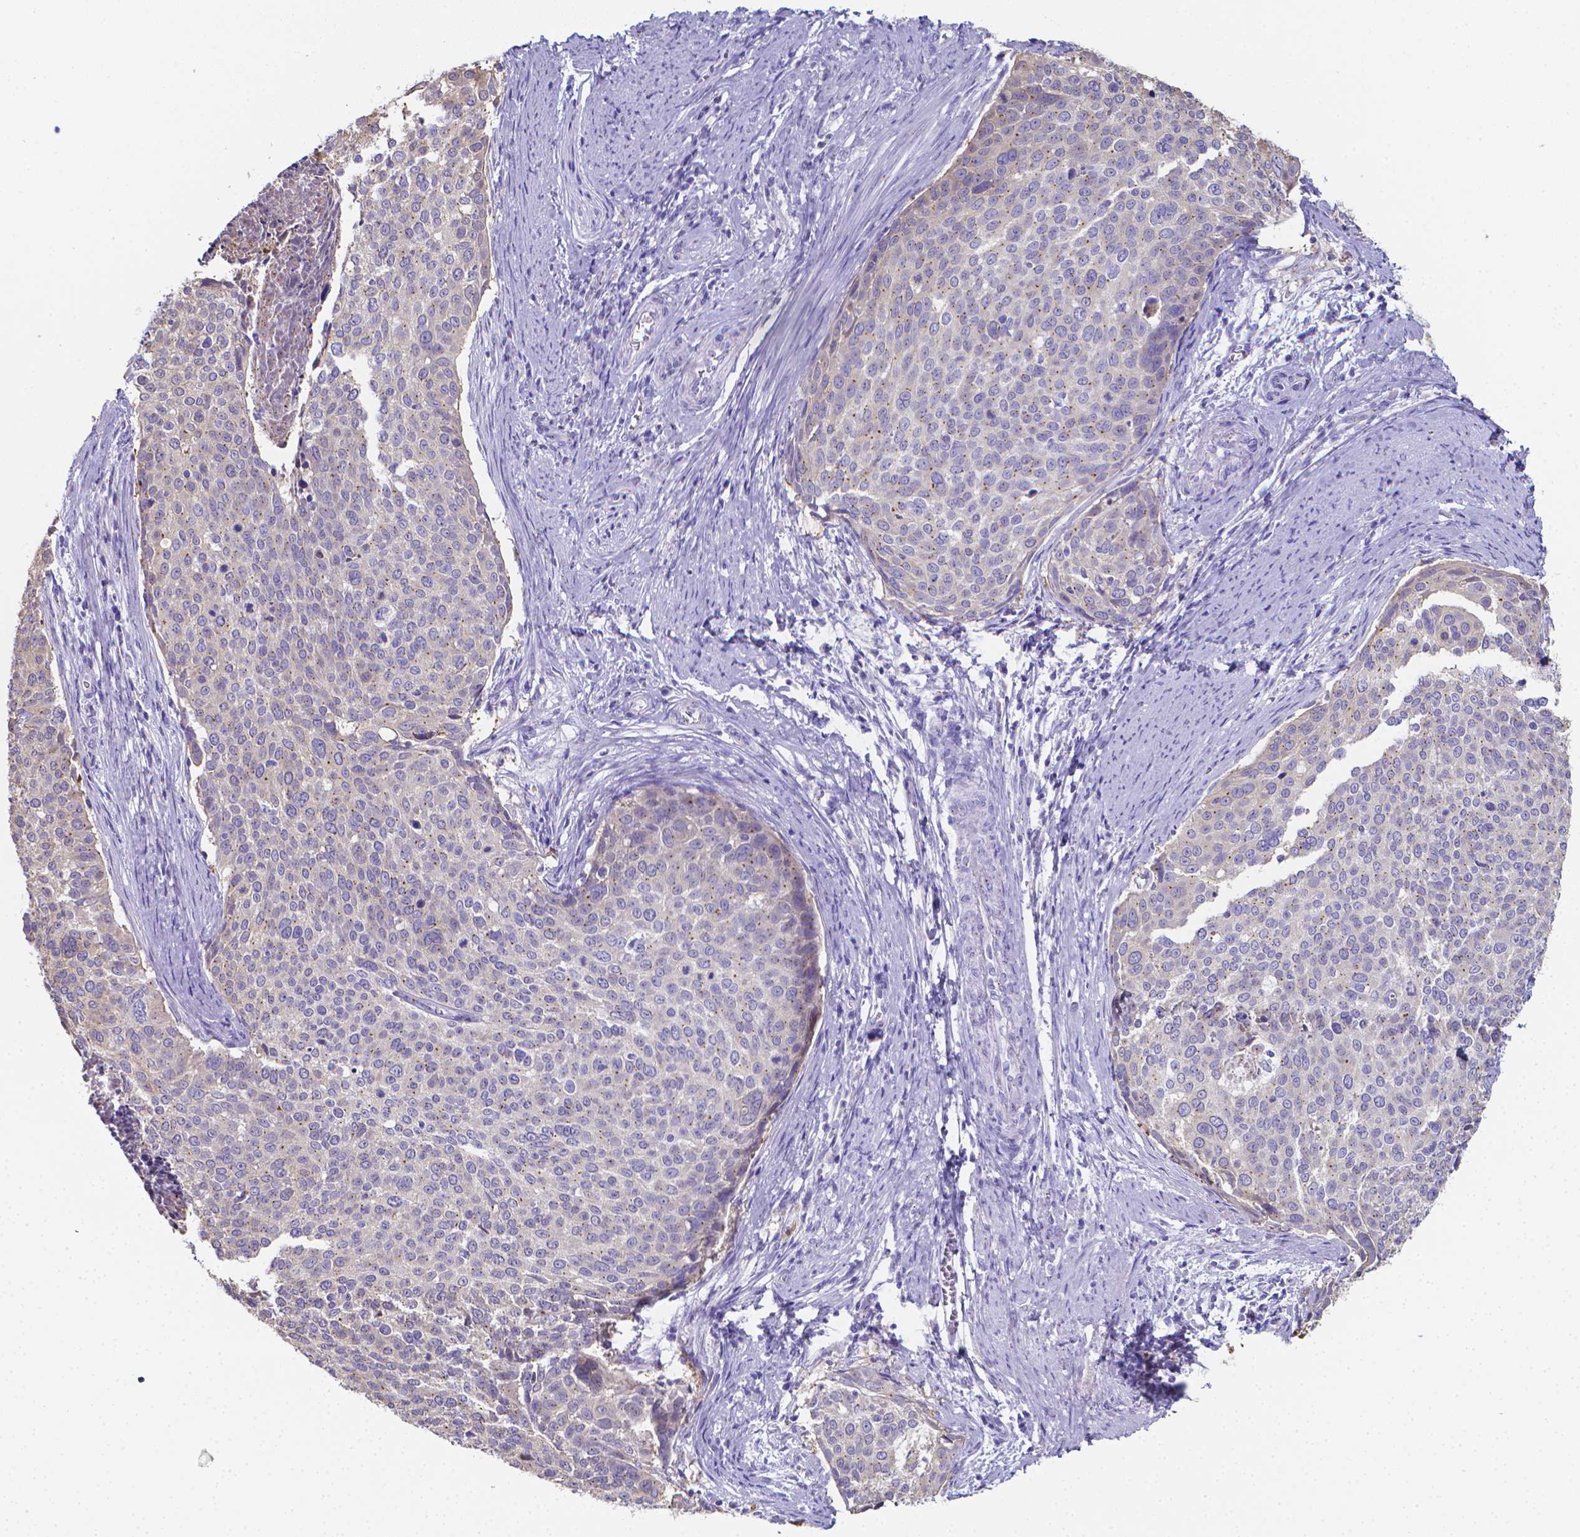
{"staining": {"intensity": "negative", "quantity": "none", "location": "none"}, "tissue": "cervical cancer", "cell_type": "Tumor cells", "image_type": "cancer", "snomed": [{"axis": "morphology", "description": "Squamous cell carcinoma, NOS"}, {"axis": "topography", "description": "Cervix"}], "caption": "IHC of human cervical cancer (squamous cell carcinoma) displays no expression in tumor cells.", "gene": "LRRC73", "patient": {"sex": "female", "age": 39}}